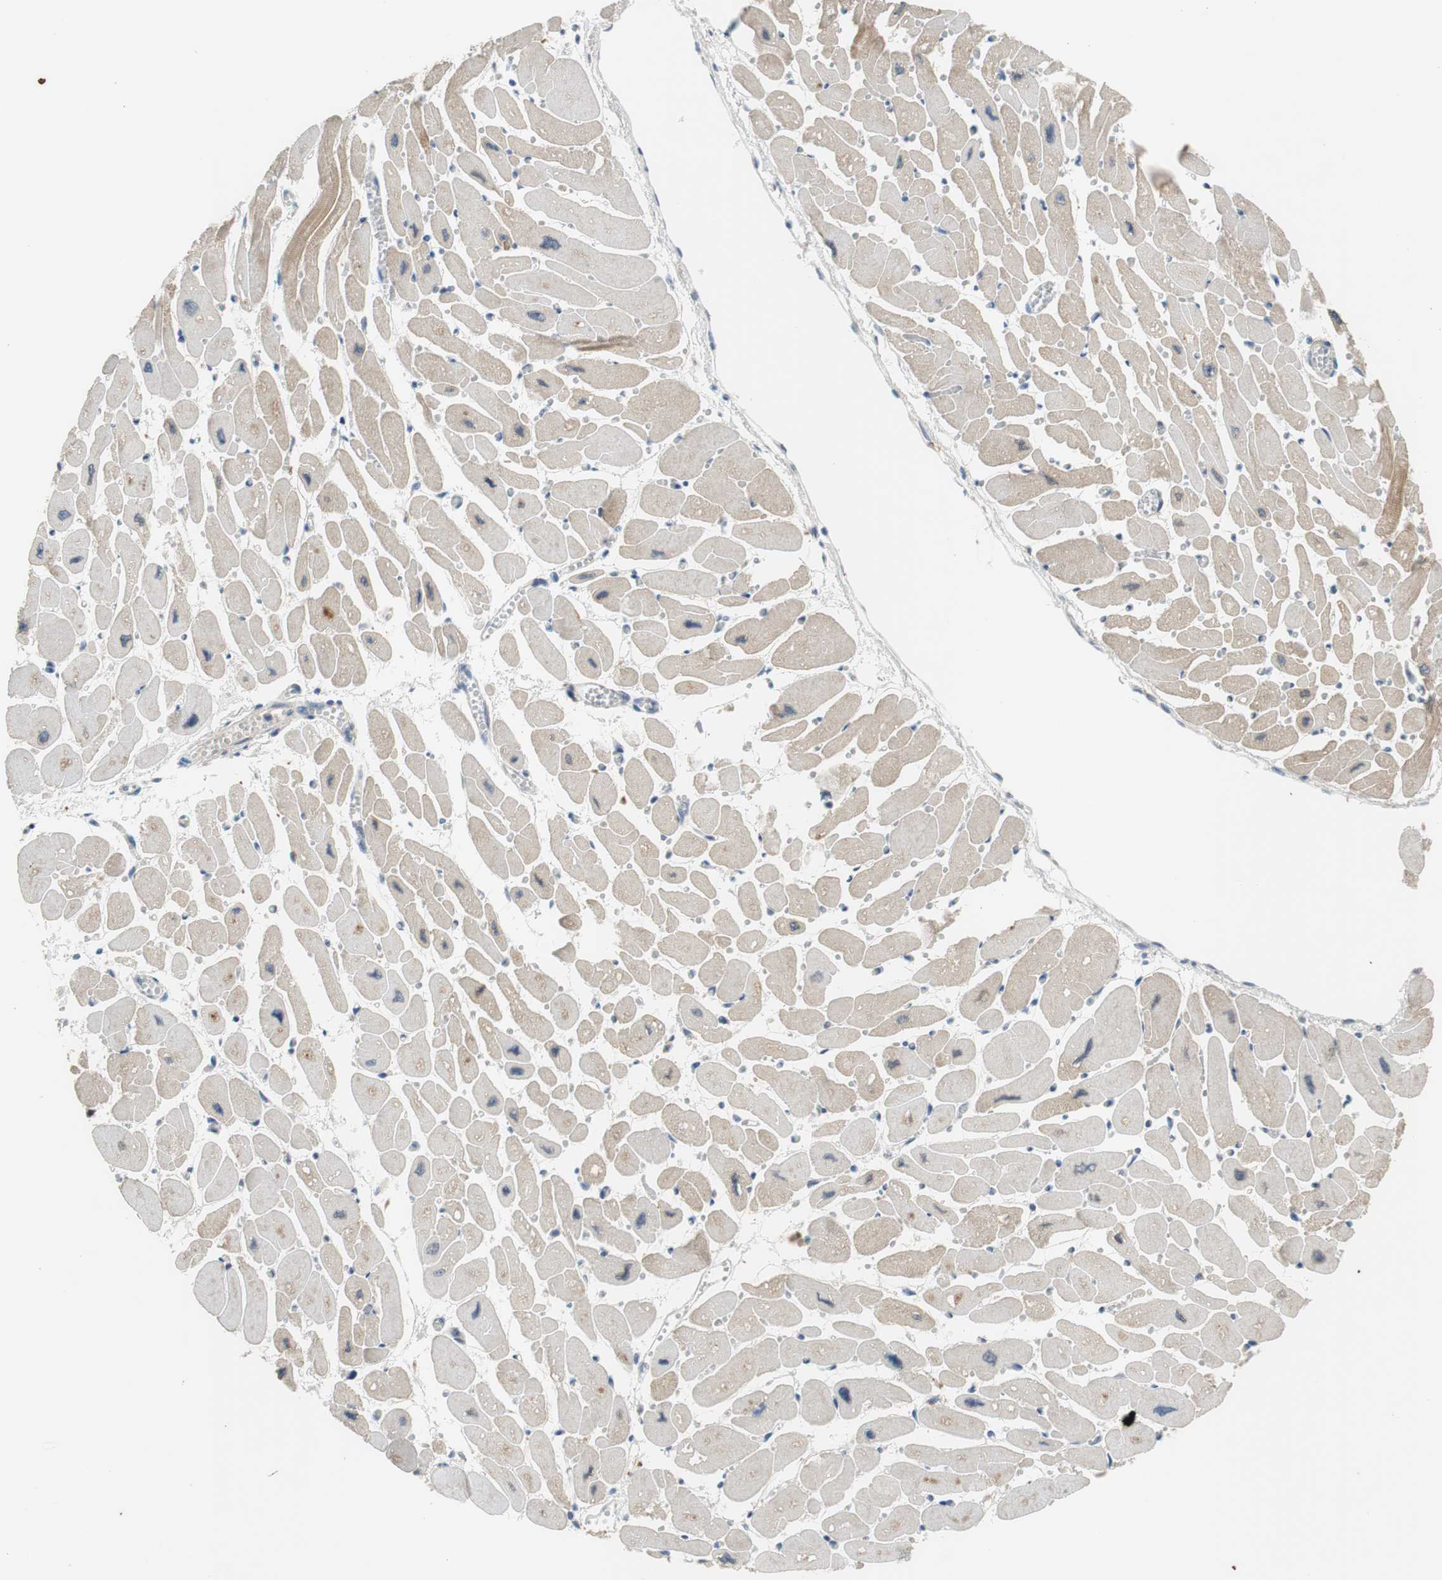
{"staining": {"intensity": "weak", "quantity": "25%-75%", "location": "cytoplasmic/membranous"}, "tissue": "heart muscle", "cell_type": "Cardiomyocytes", "image_type": "normal", "snomed": [{"axis": "morphology", "description": "Normal tissue, NOS"}, {"axis": "topography", "description": "Heart"}], "caption": "A low amount of weak cytoplasmic/membranous expression is present in approximately 25%-75% of cardiomyocytes in normal heart muscle.", "gene": "COL12A1", "patient": {"sex": "female", "age": 54}}